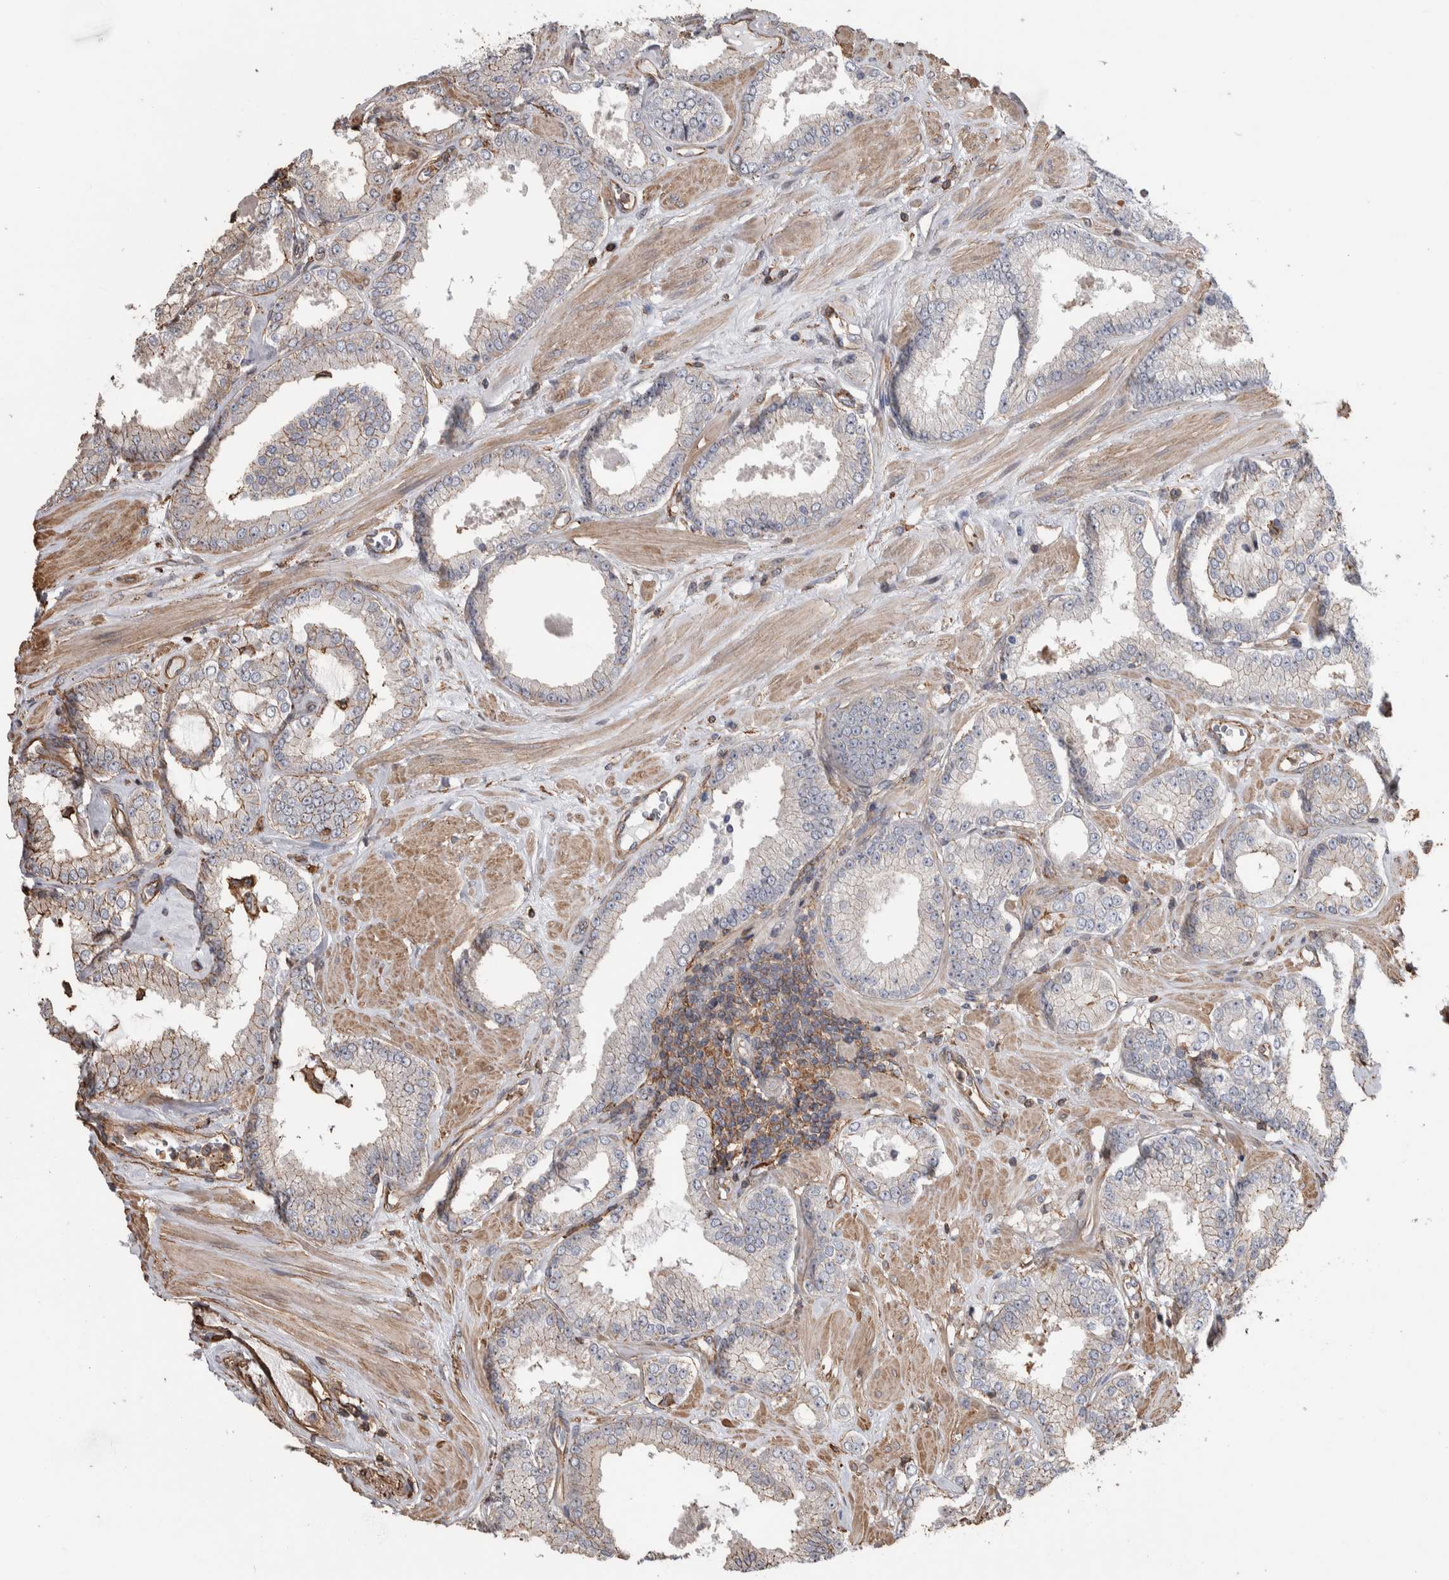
{"staining": {"intensity": "weak", "quantity": "25%-75%", "location": "cytoplasmic/membranous"}, "tissue": "prostate cancer", "cell_type": "Tumor cells", "image_type": "cancer", "snomed": [{"axis": "morphology", "description": "Adenocarcinoma, Low grade"}, {"axis": "topography", "description": "Prostate"}], "caption": "Approximately 25%-75% of tumor cells in human adenocarcinoma (low-grade) (prostate) display weak cytoplasmic/membranous protein positivity as visualized by brown immunohistochemical staining.", "gene": "ENPP2", "patient": {"sex": "male", "age": 62}}